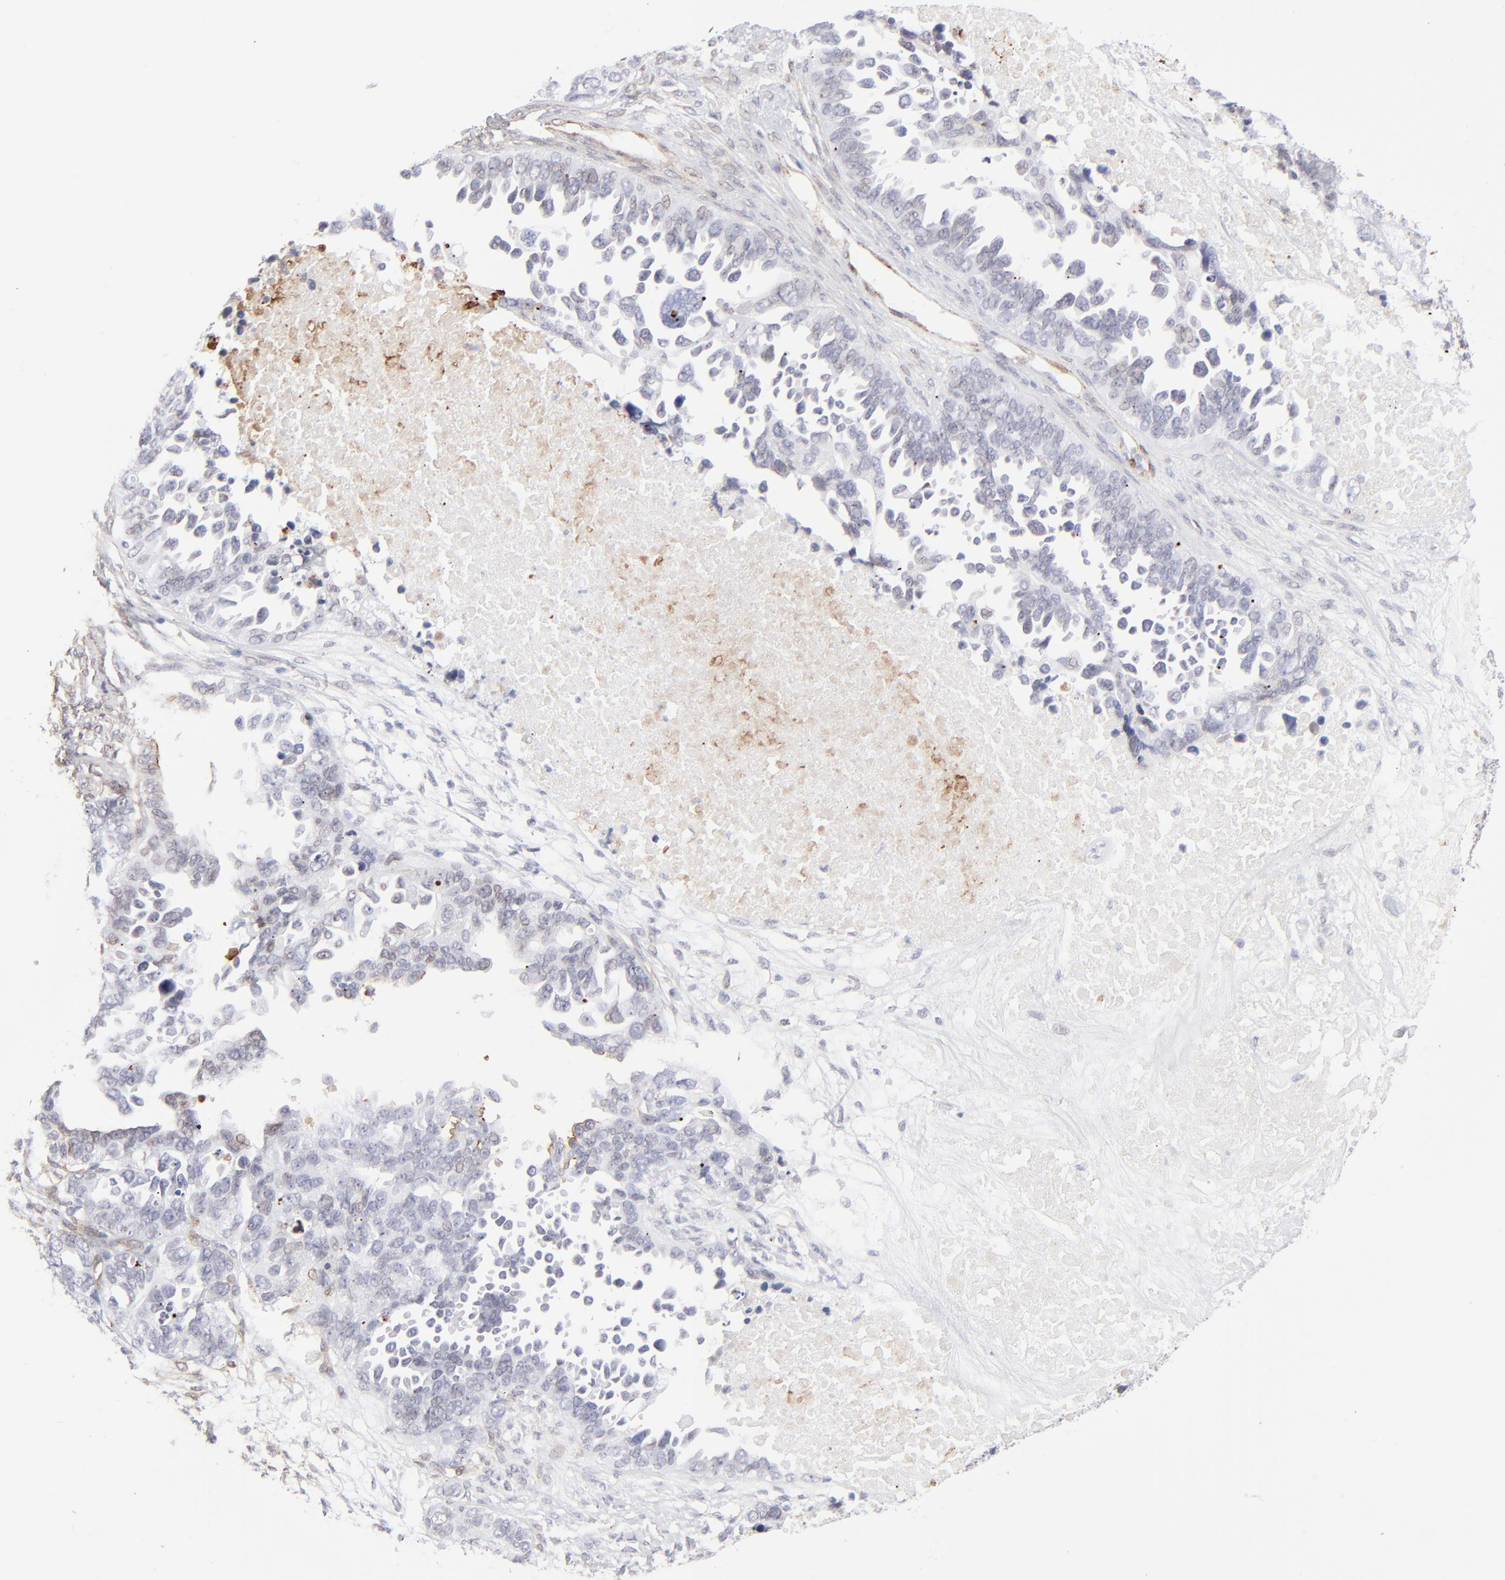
{"staining": {"intensity": "moderate", "quantity": "<25%", "location": "cytoplasmic/membranous,nuclear"}, "tissue": "ovarian cancer", "cell_type": "Tumor cells", "image_type": "cancer", "snomed": [{"axis": "morphology", "description": "Cystadenocarcinoma, serous, NOS"}, {"axis": "topography", "description": "Ovary"}], "caption": "There is low levels of moderate cytoplasmic/membranous and nuclear staining in tumor cells of ovarian cancer (serous cystadenocarcinoma), as demonstrated by immunohistochemical staining (brown color).", "gene": "PDGFRB", "patient": {"sex": "female", "age": 82}}